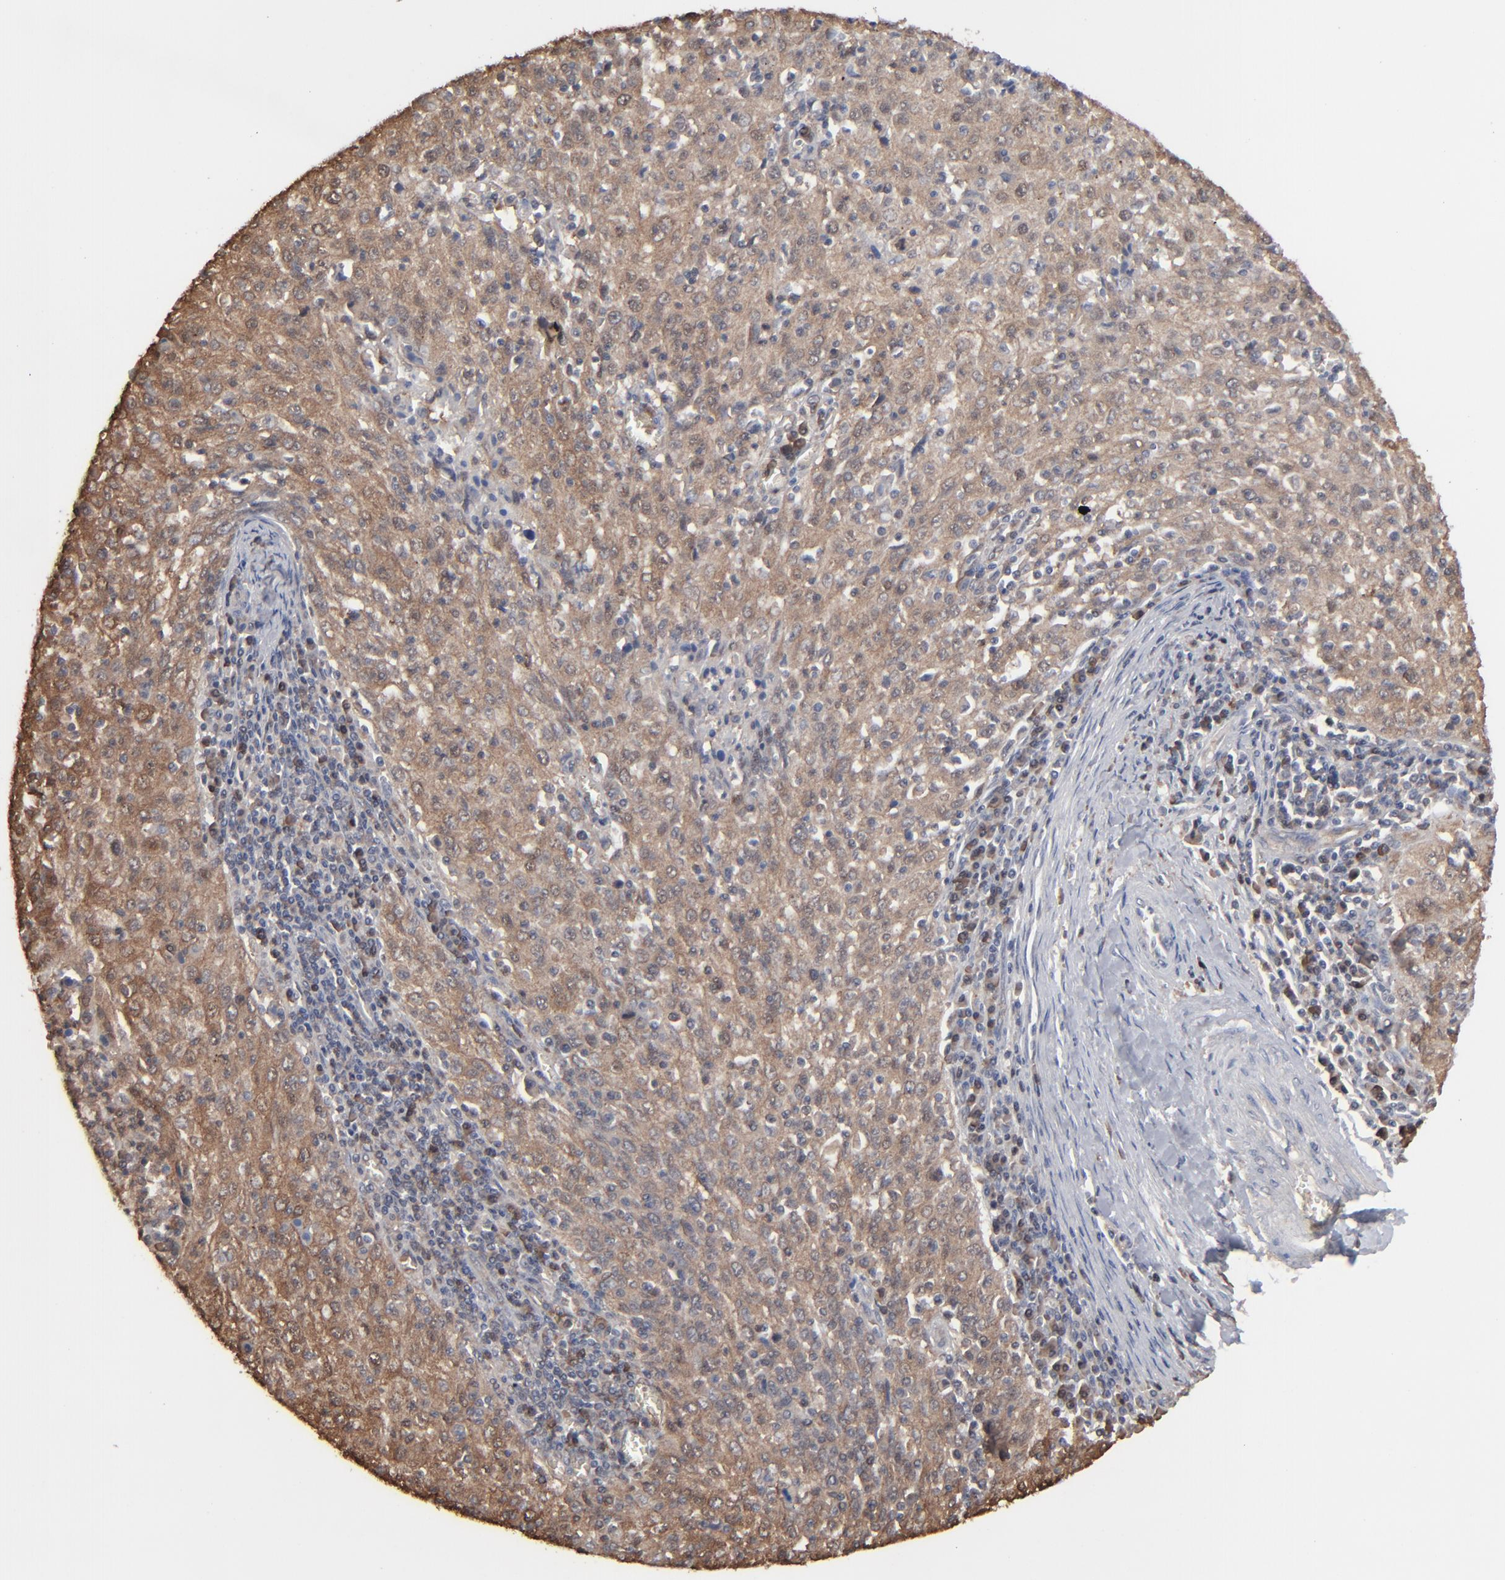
{"staining": {"intensity": "strong", "quantity": ">75%", "location": "cytoplasmic/membranous"}, "tissue": "cervical cancer", "cell_type": "Tumor cells", "image_type": "cancer", "snomed": [{"axis": "morphology", "description": "Squamous cell carcinoma, NOS"}, {"axis": "topography", "description": "Cervix"}], "caption": "Approximately >75% of tumor cells in squamous cell carcinoma (cervical) show strong cytoplasmic/membranous protein expression as visualized by brown immunohistochemical staining.", "gene": "NME1-NME2", "patient": {"sex": "female", "age": 27}}